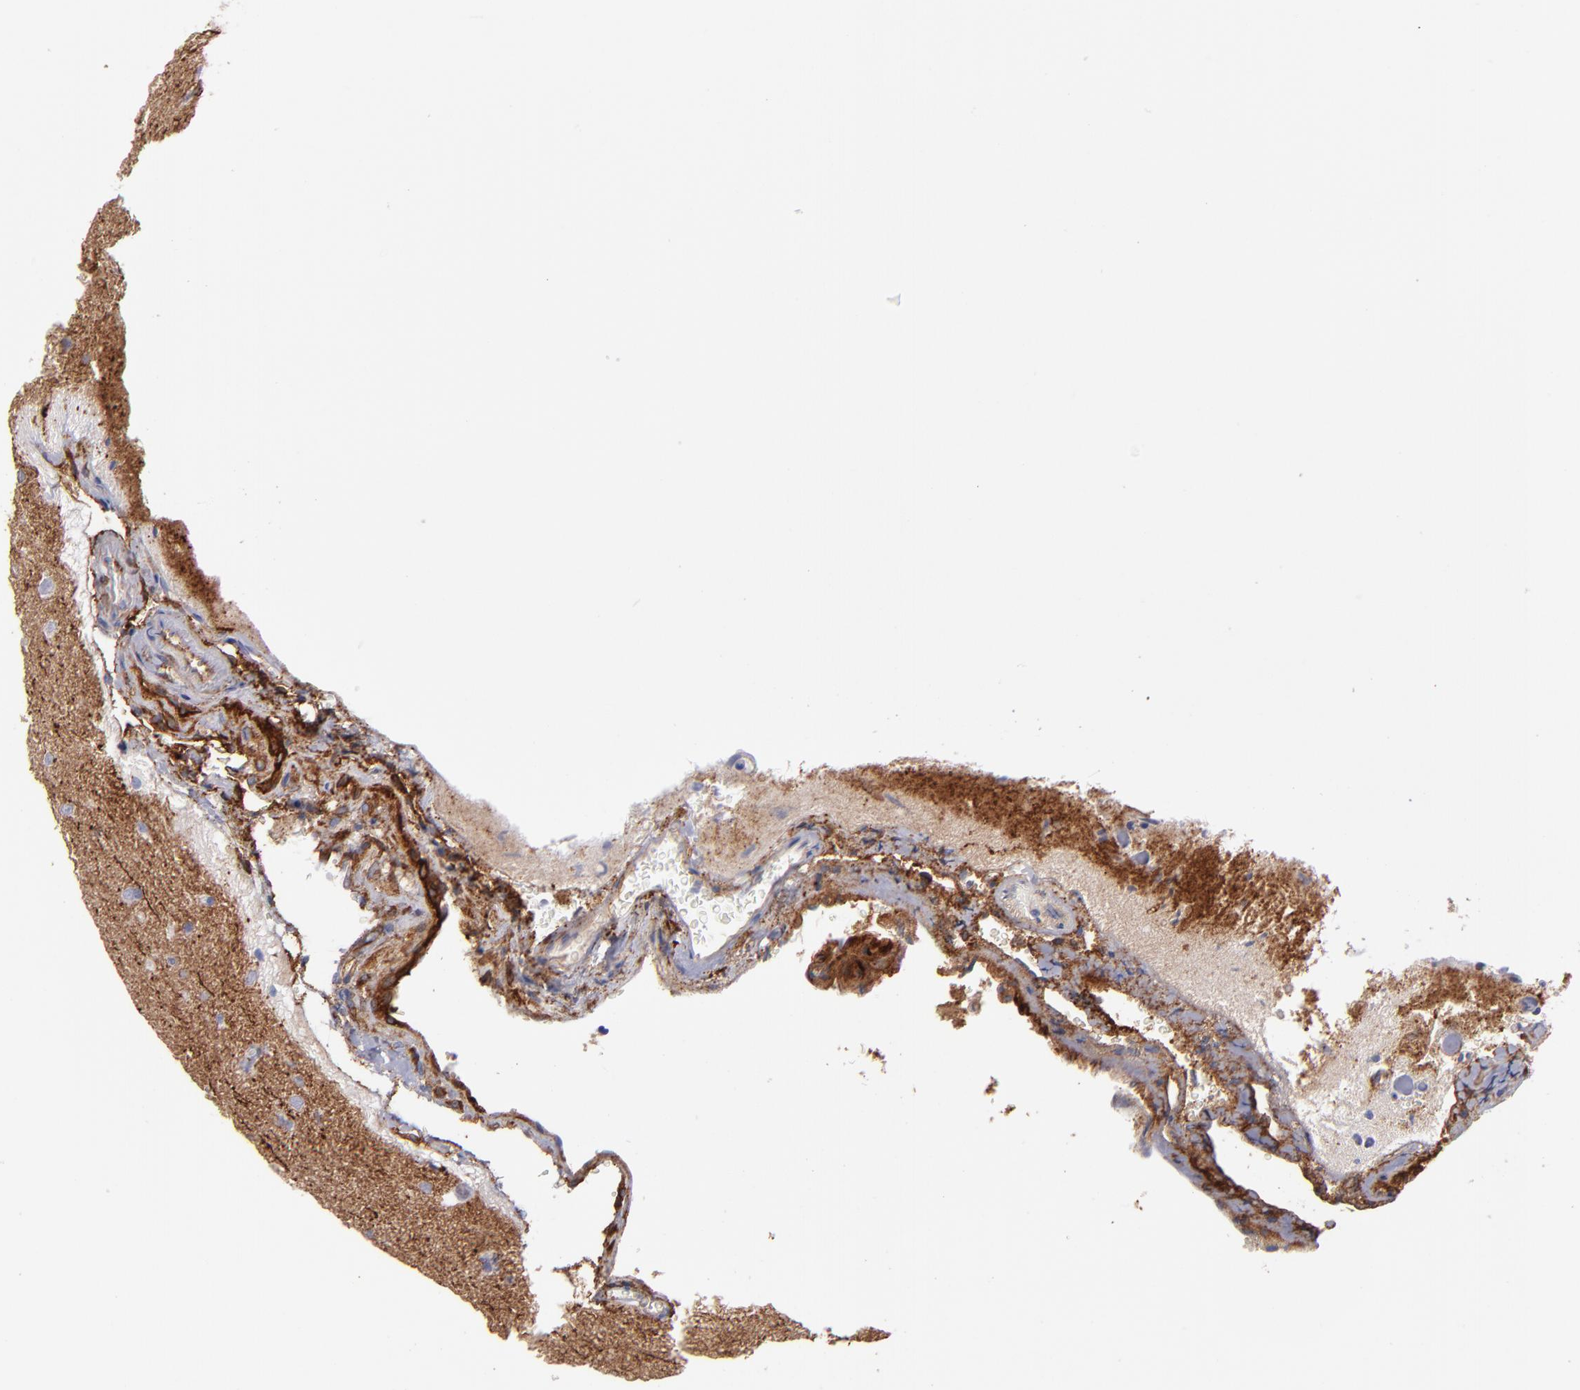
{"staining": {"intensity": "strong", "quantity": ">75%", "location": "cytoplasmic/membranous"}, "tissue": "glioma", "cell_type": "Tumor cells", "image_type": "cancer", "snomed": [{"axis": "morphology", "description": "Glioma, malignant, Low grade"}, {"axis": "topography", "description": "Cerebral cortex"}], "caption": "Immunohistochemical staining of glioma displays high levels of strong cytoplasmic/membranous expression in approximately >75% of tumor cells.", "gene": "AHNAK2", "patient": {"sex": "female", "age": 47}}